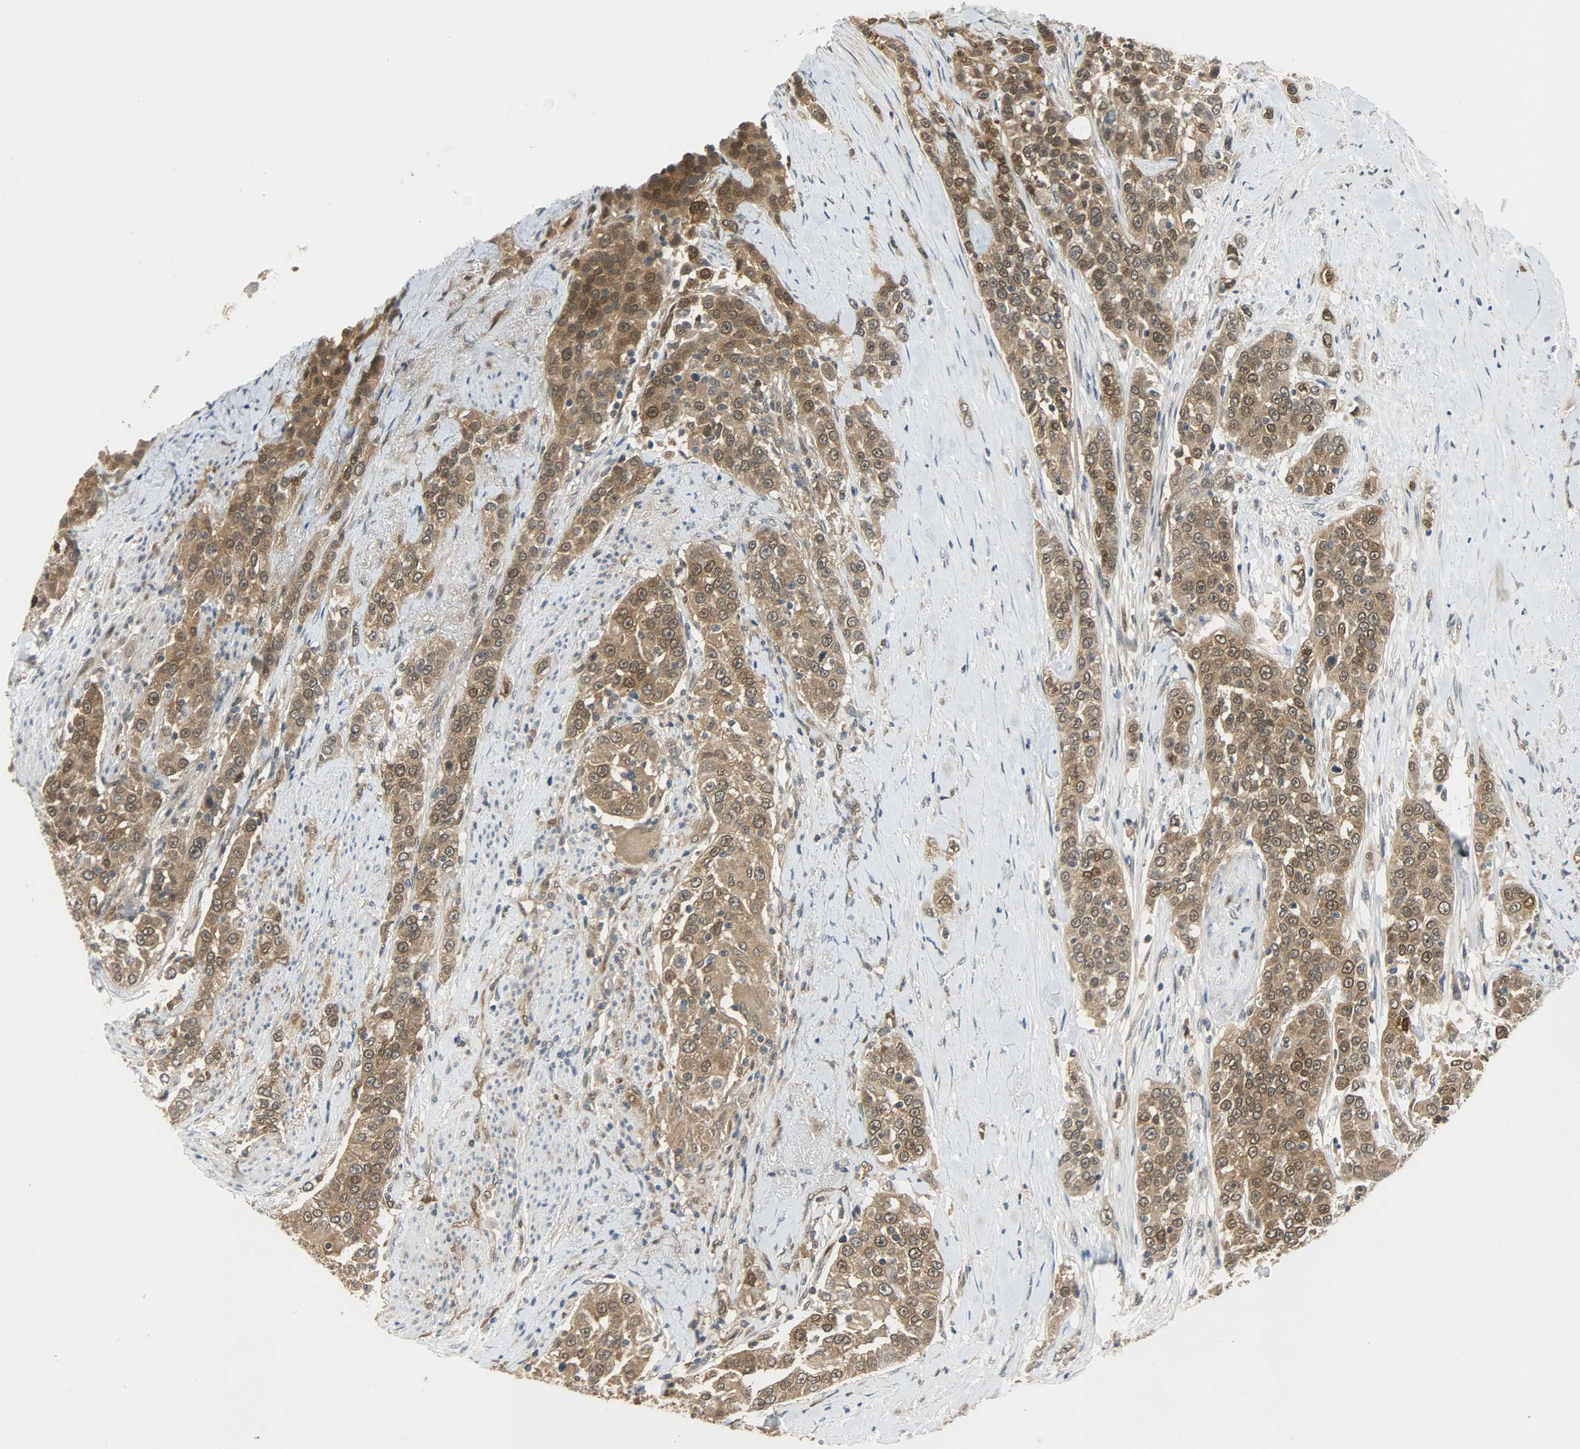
{"staining": {"intensity": "strong", "quantity": ">75%", "location": "cytoplasmic/membranous,nuclear"}, "tissue": "urothelial cancer", "cell_type": "Tumor cells", "image_type": "cancer", "snomed": [{"axis": "morphology", "description": "Urothelial carcinoma, High grade"}, {"axis": "topography", "description": "Urinary bladder"}], "caption": "Immunohistochemical staining of urothelial carcinoma (high-grade) displays high levels of strong cytoplasmic/membranous and nuclear positivity in approximately >75% of tumor cells.", "gene": "EIF4EBP1", "patient": {"sex": "female", "age": 80}}